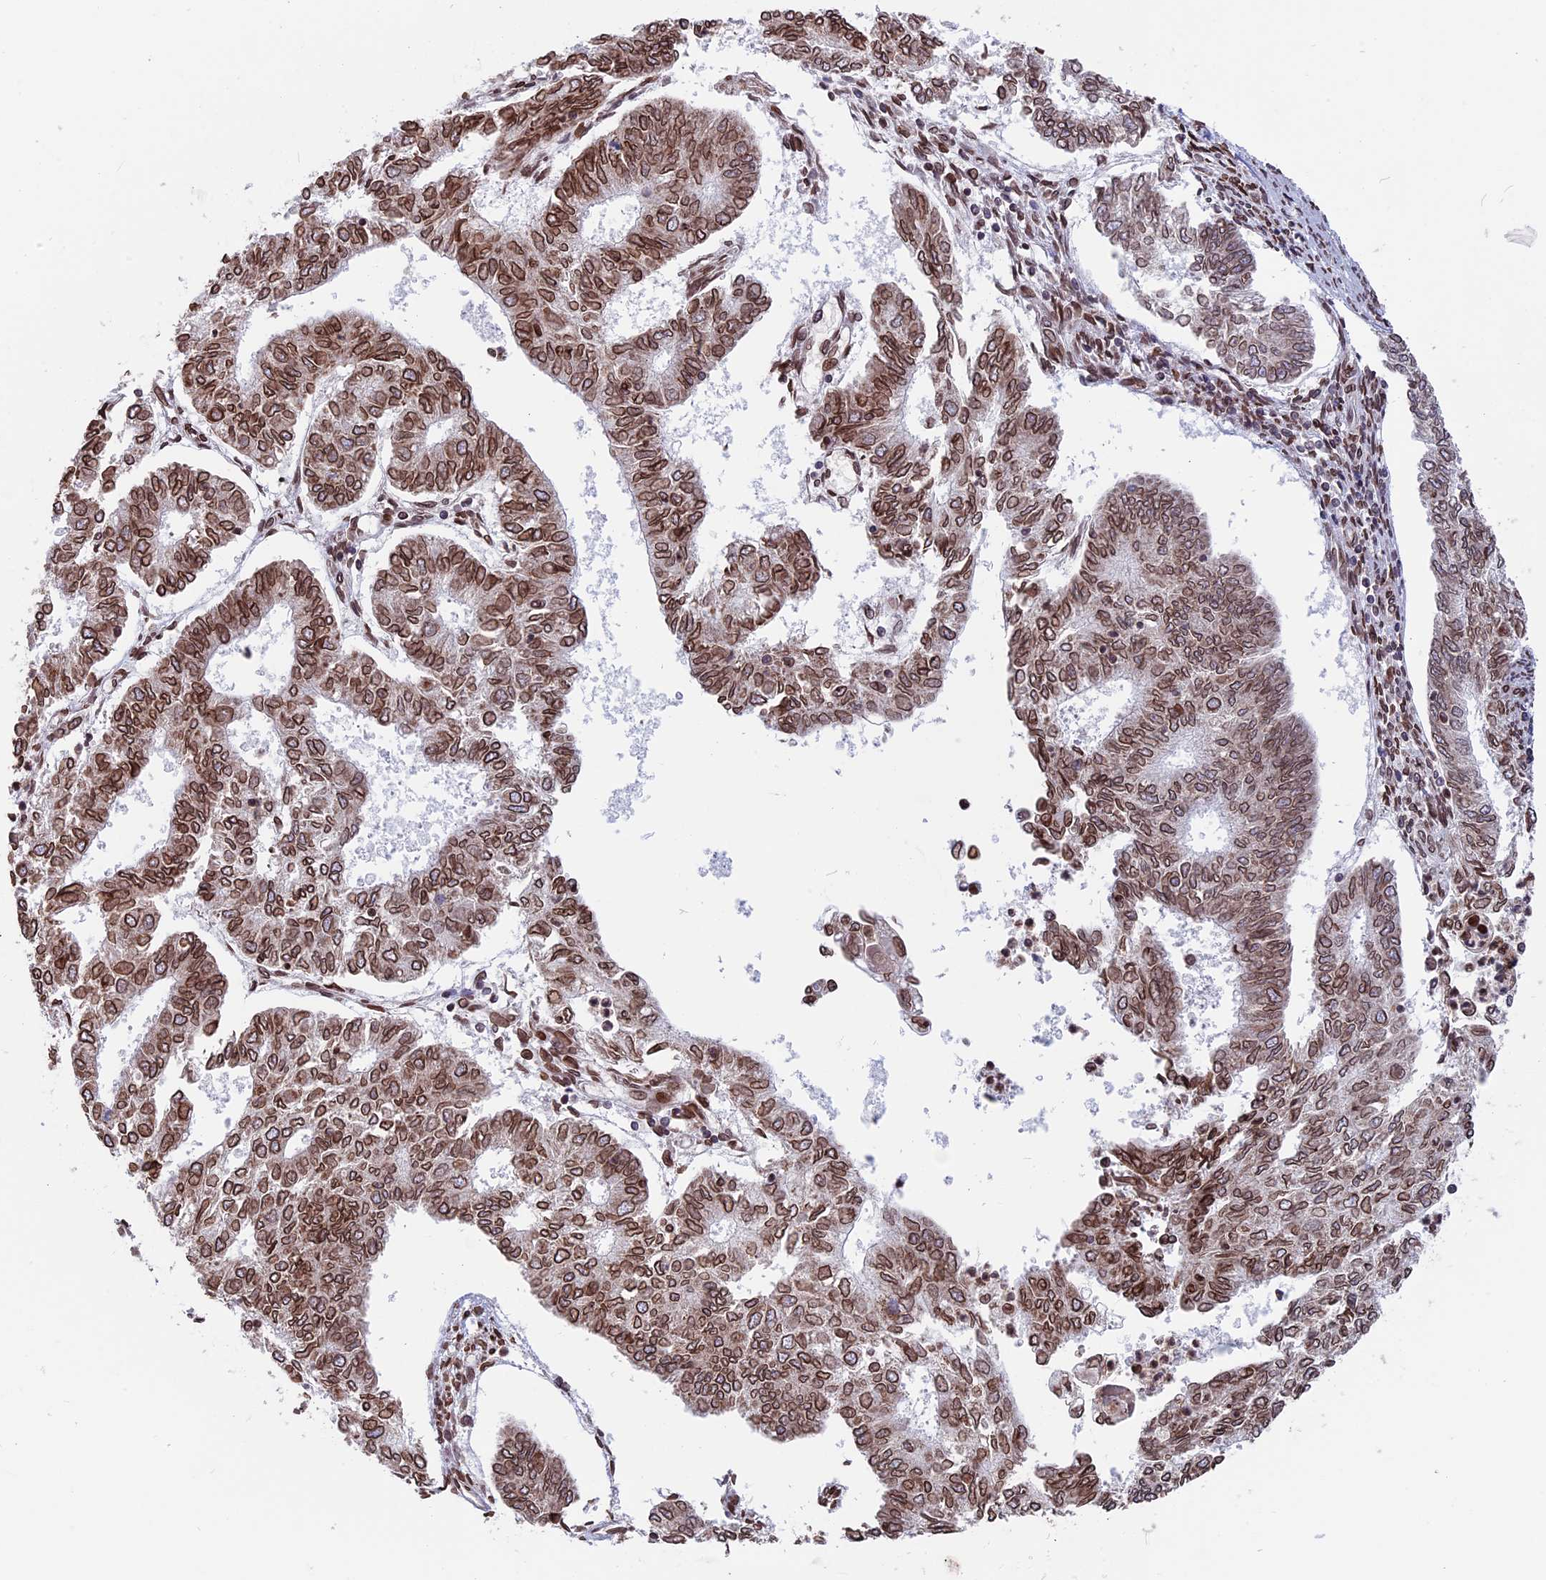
{"staining": {"intensity": "moderate", "quantity": ">75%", "location": "cytoplasmic/membranous,nuclear"}, "tissue": "endometrial cancer", "cell_type": "Tumor cells", "image_type": "cancer", "snomed": [{"axis": "morphology", "description": "Adenocarcinoma, NOS"}, {"axis": "topography", "description": "Endometrium"}], "caption": "A brown stain highlights moderate cytoplasmic/membranous and nuclear expression of a protein in endometrial cancer (adenocarcinoma) tumor cells. (IHC, brightfield microscopy, high magnification).", "gene": "PTCHD4", "patient": {"sex": "female", "age": 68}}